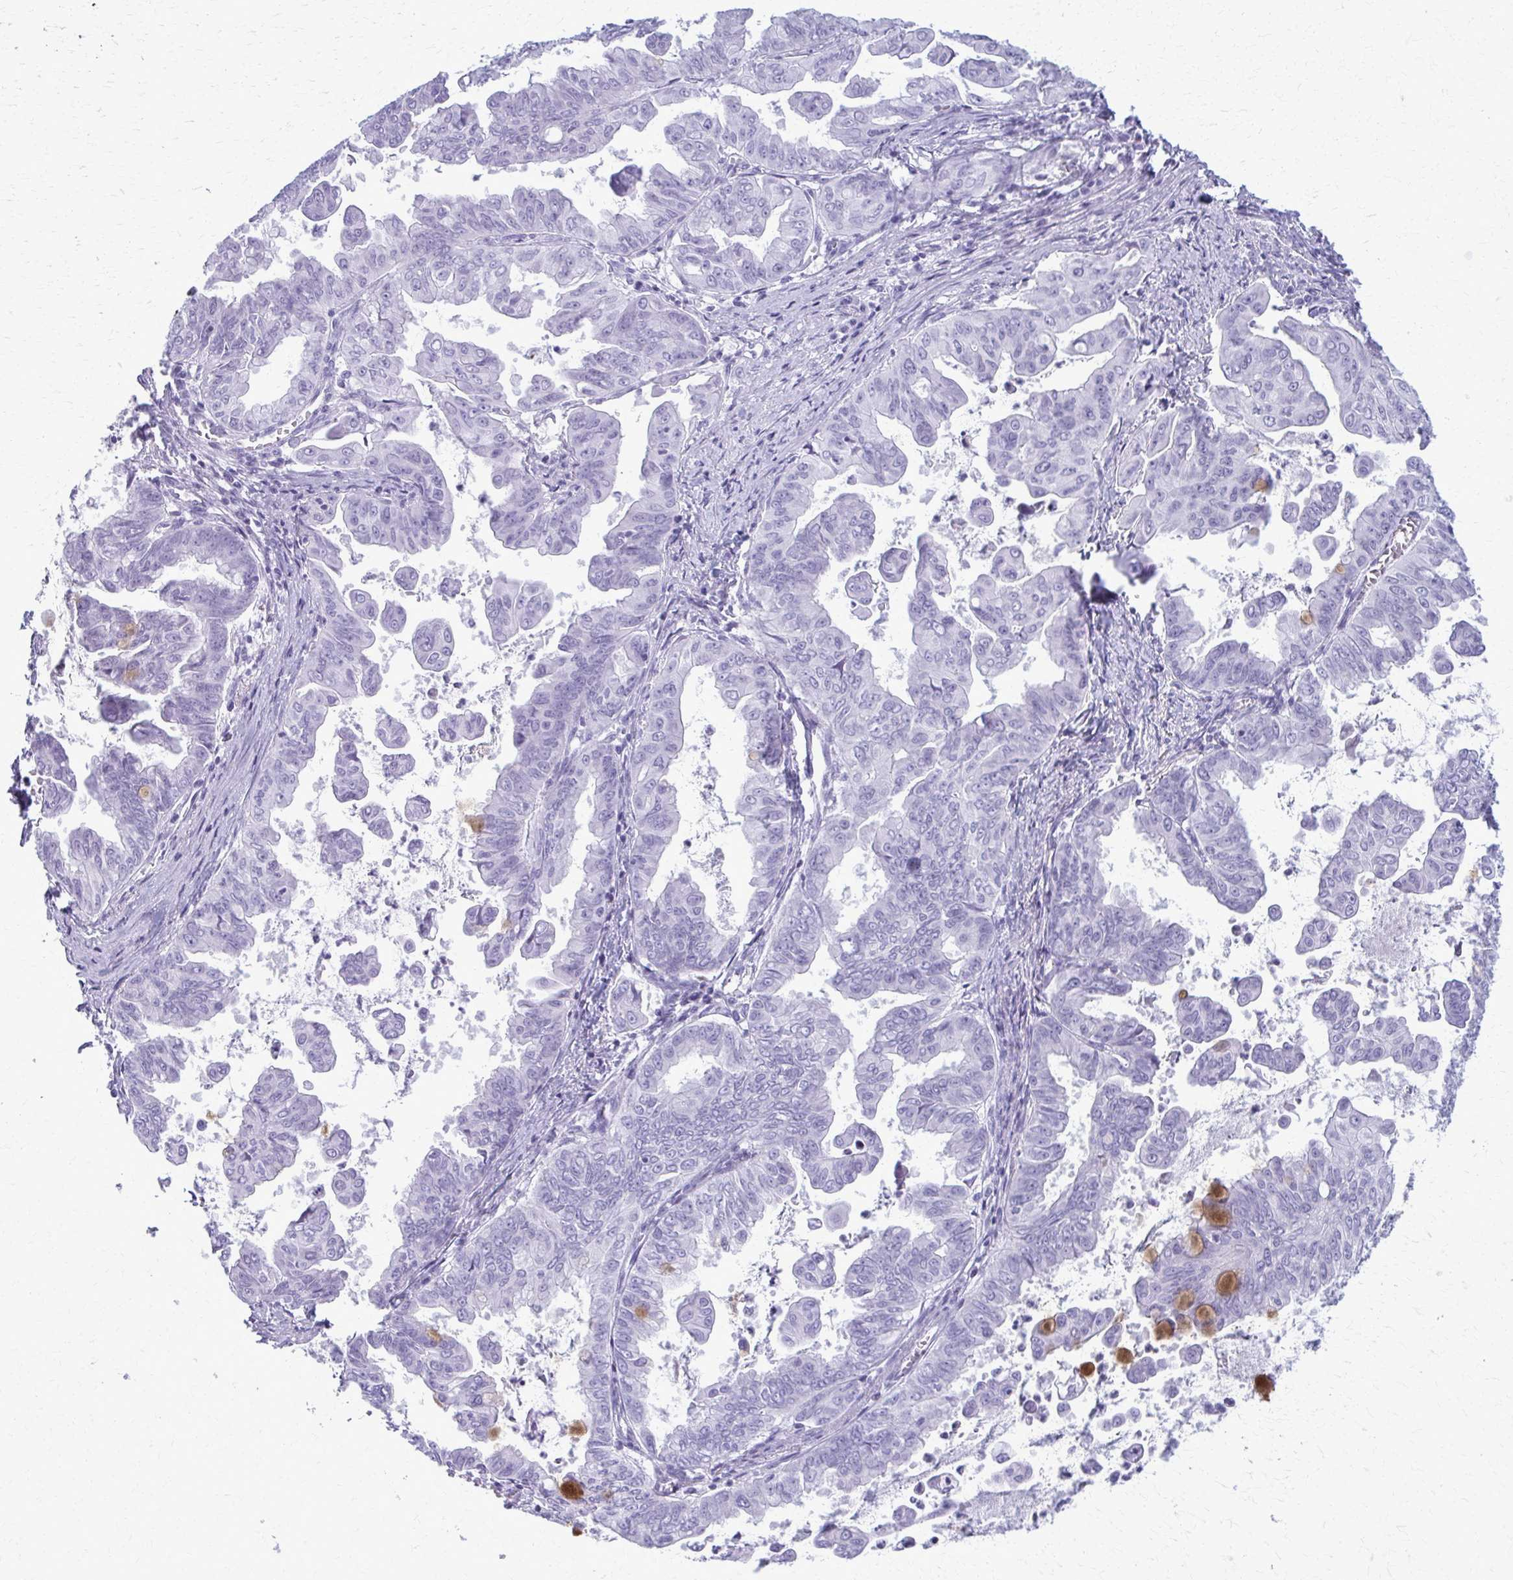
{"staining": {"intensity": "moderate", "quantity": "<25%", "location": "cytoplasmic/membranous"}, "tissue": "stomach cancer", "cell_type": "Tumor cells", "image_type": "cancer", "snomed": [{"axis": "morphology", "description": "Adenocarcinoma, NOS"}, {"axis": "topography", "description": "Stomach, upper"}], "caption": "Human stomach cancer stained for a protein (brown) reveals moderate cytoplasmic/membranous positive positivity in approximately <25% of tumor cells.", "gene": "ACSM2B", "patient": {"sex": "male", "age": 80}}